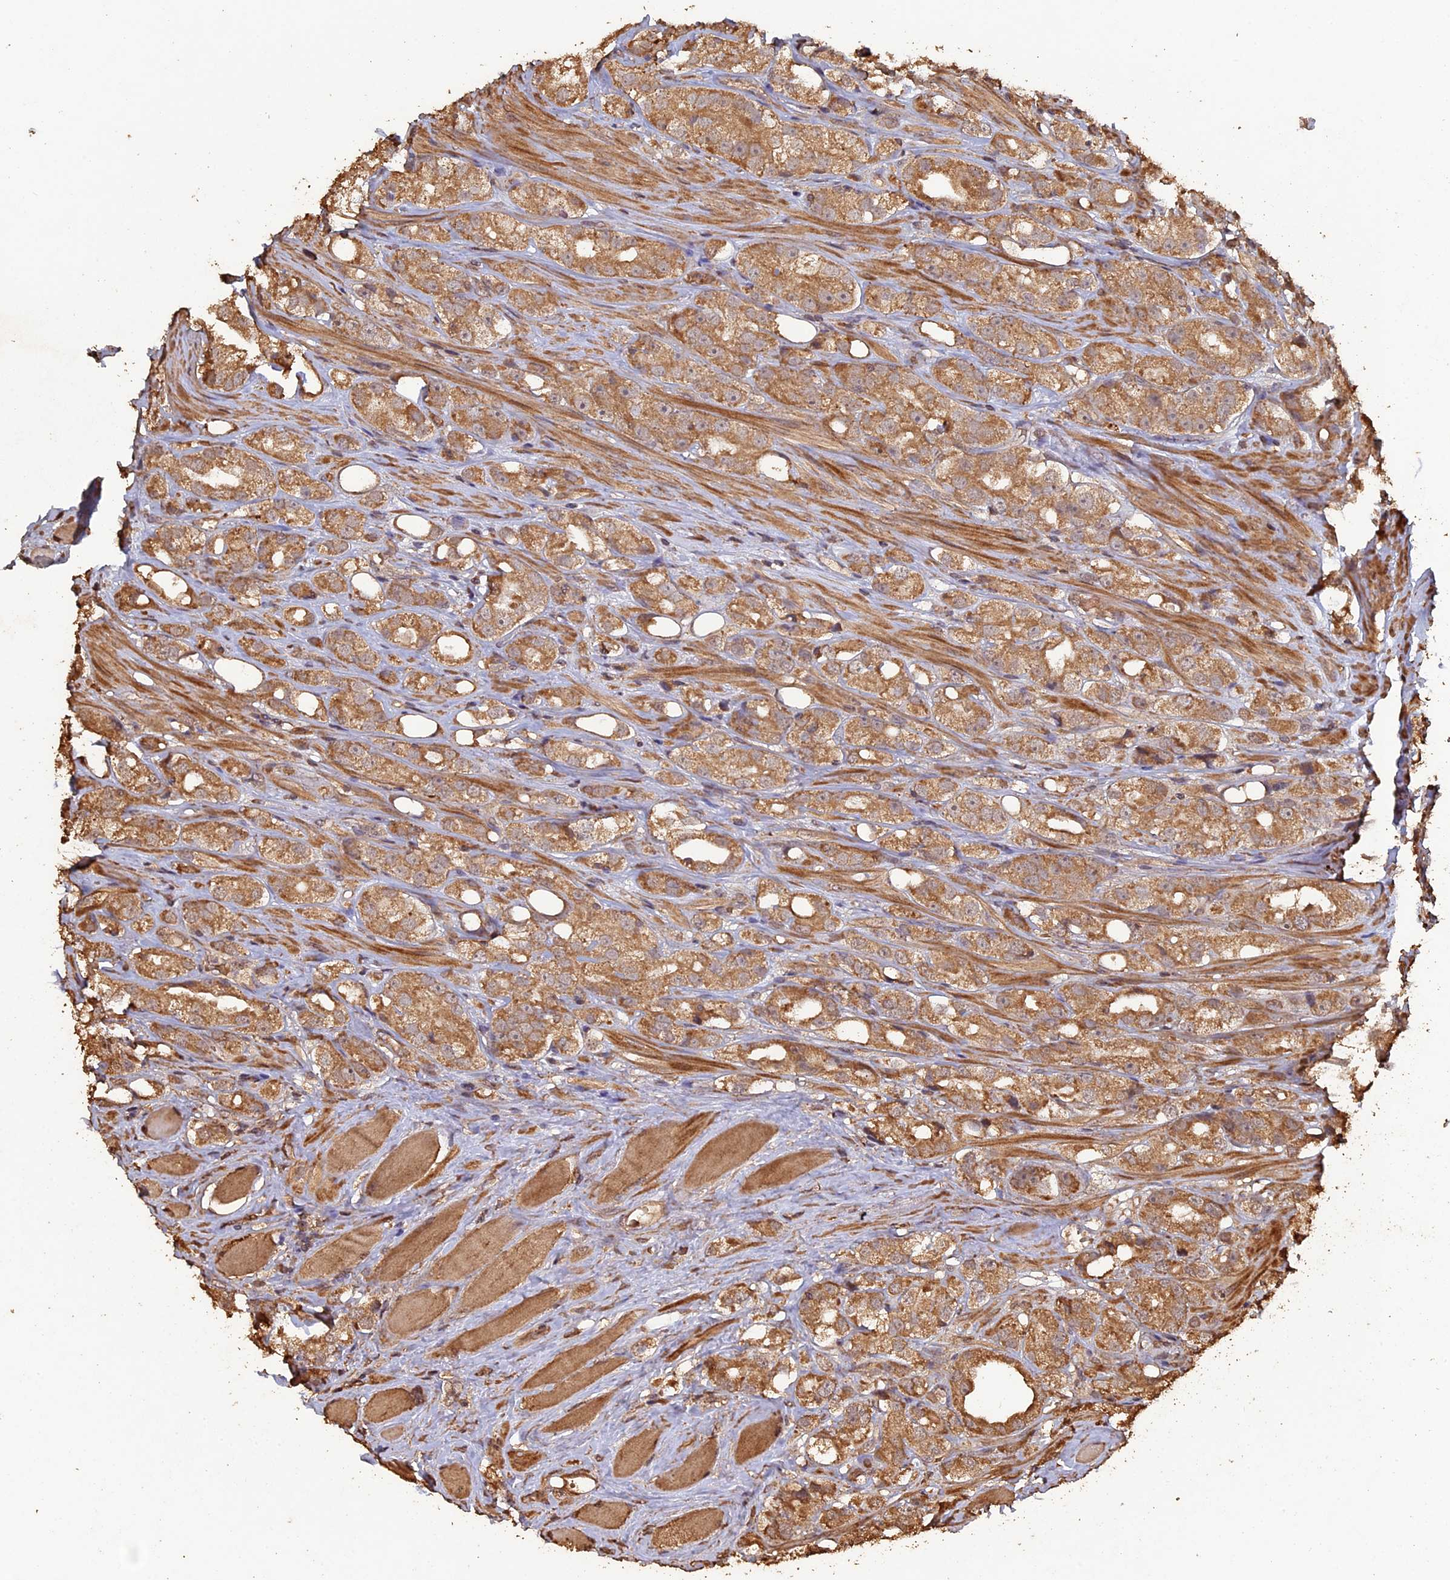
{"staining": {"intensity": "moderate", "quantity": ">75%", "location": "cytoplasmic/membranous"}, "tissue": "prostate cancer", "cell_type": "Tumor cells", "image_type": "cancer", "snomed": [{"axis": "morphology", "description": "Adenocarcinoma, NOS"}, {"axis": "topography", "description": "Prostate"}], "caption": "Immunohistochemistry (IHC) of adenocarcinoma (prostate) demonstrates medium levels of moderate cytoplasmic/membranous expression in about >75% of tumor cells.", "gene": "HUNK", "patient": {"sex": "male", "age": 79}}